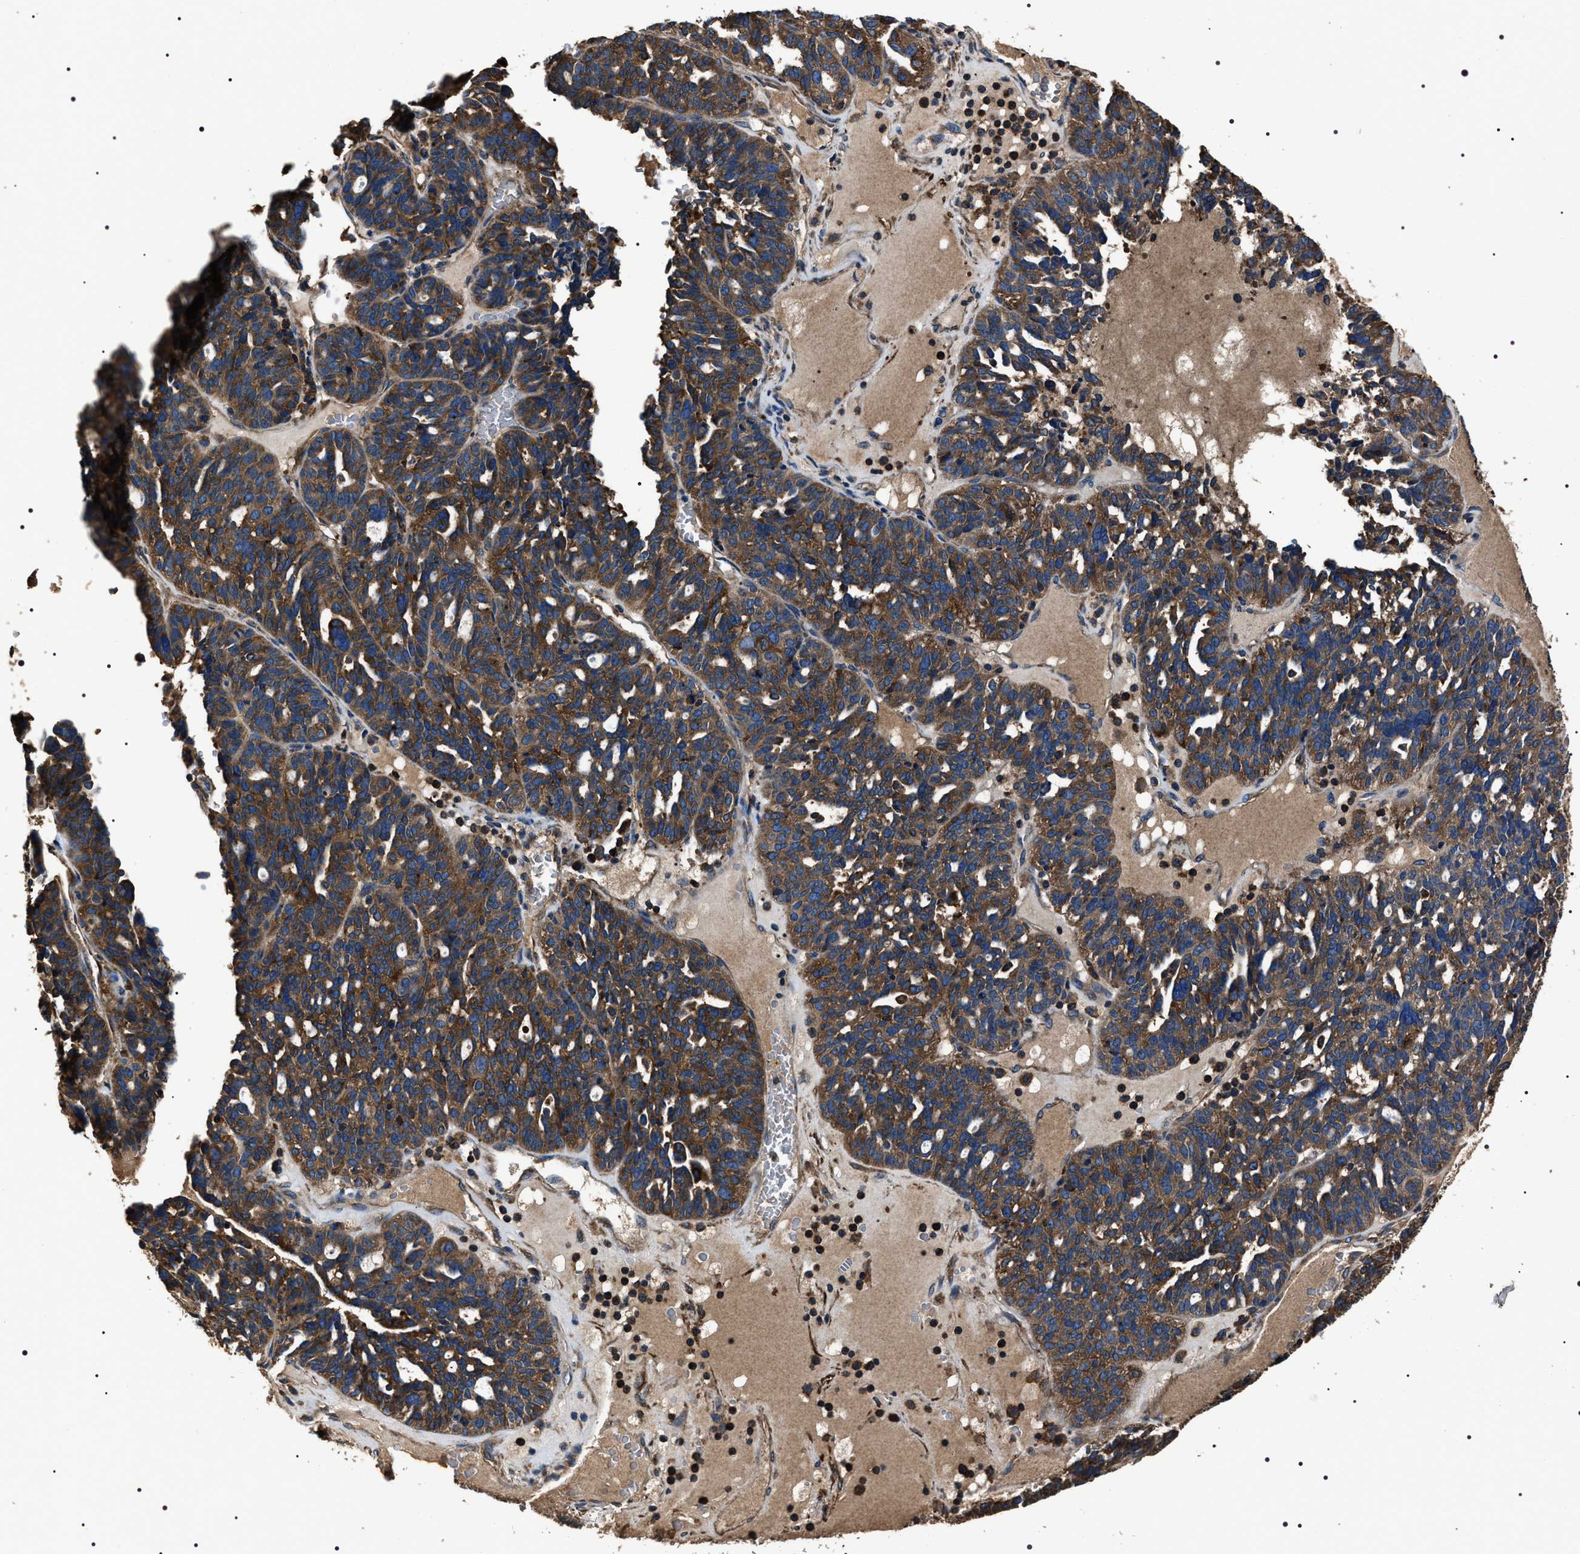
{"staining": {"intensity": "strong", "quantity": ">75%", "location": "cytoplasmic/membranous"}, "tissue": "ovarian cancer", "cell_type": "Tumor cells", "image_type": "cancer", "snomed": [{"axis": "morphology", "description": "Cystadenocarcinoma, serous, NOS"}, {"axis": "topography", "description": "Ovary"}], "caption": "Approximately >75% of tumor cells in human ovarian serous cystadenocarcinoma reveal strong cytoplasmic/membranous protein positivity as visualized by brown immunohistochemical staining.", "gene": "HSCB", "patient": {"sex": "female", "age": 59}}